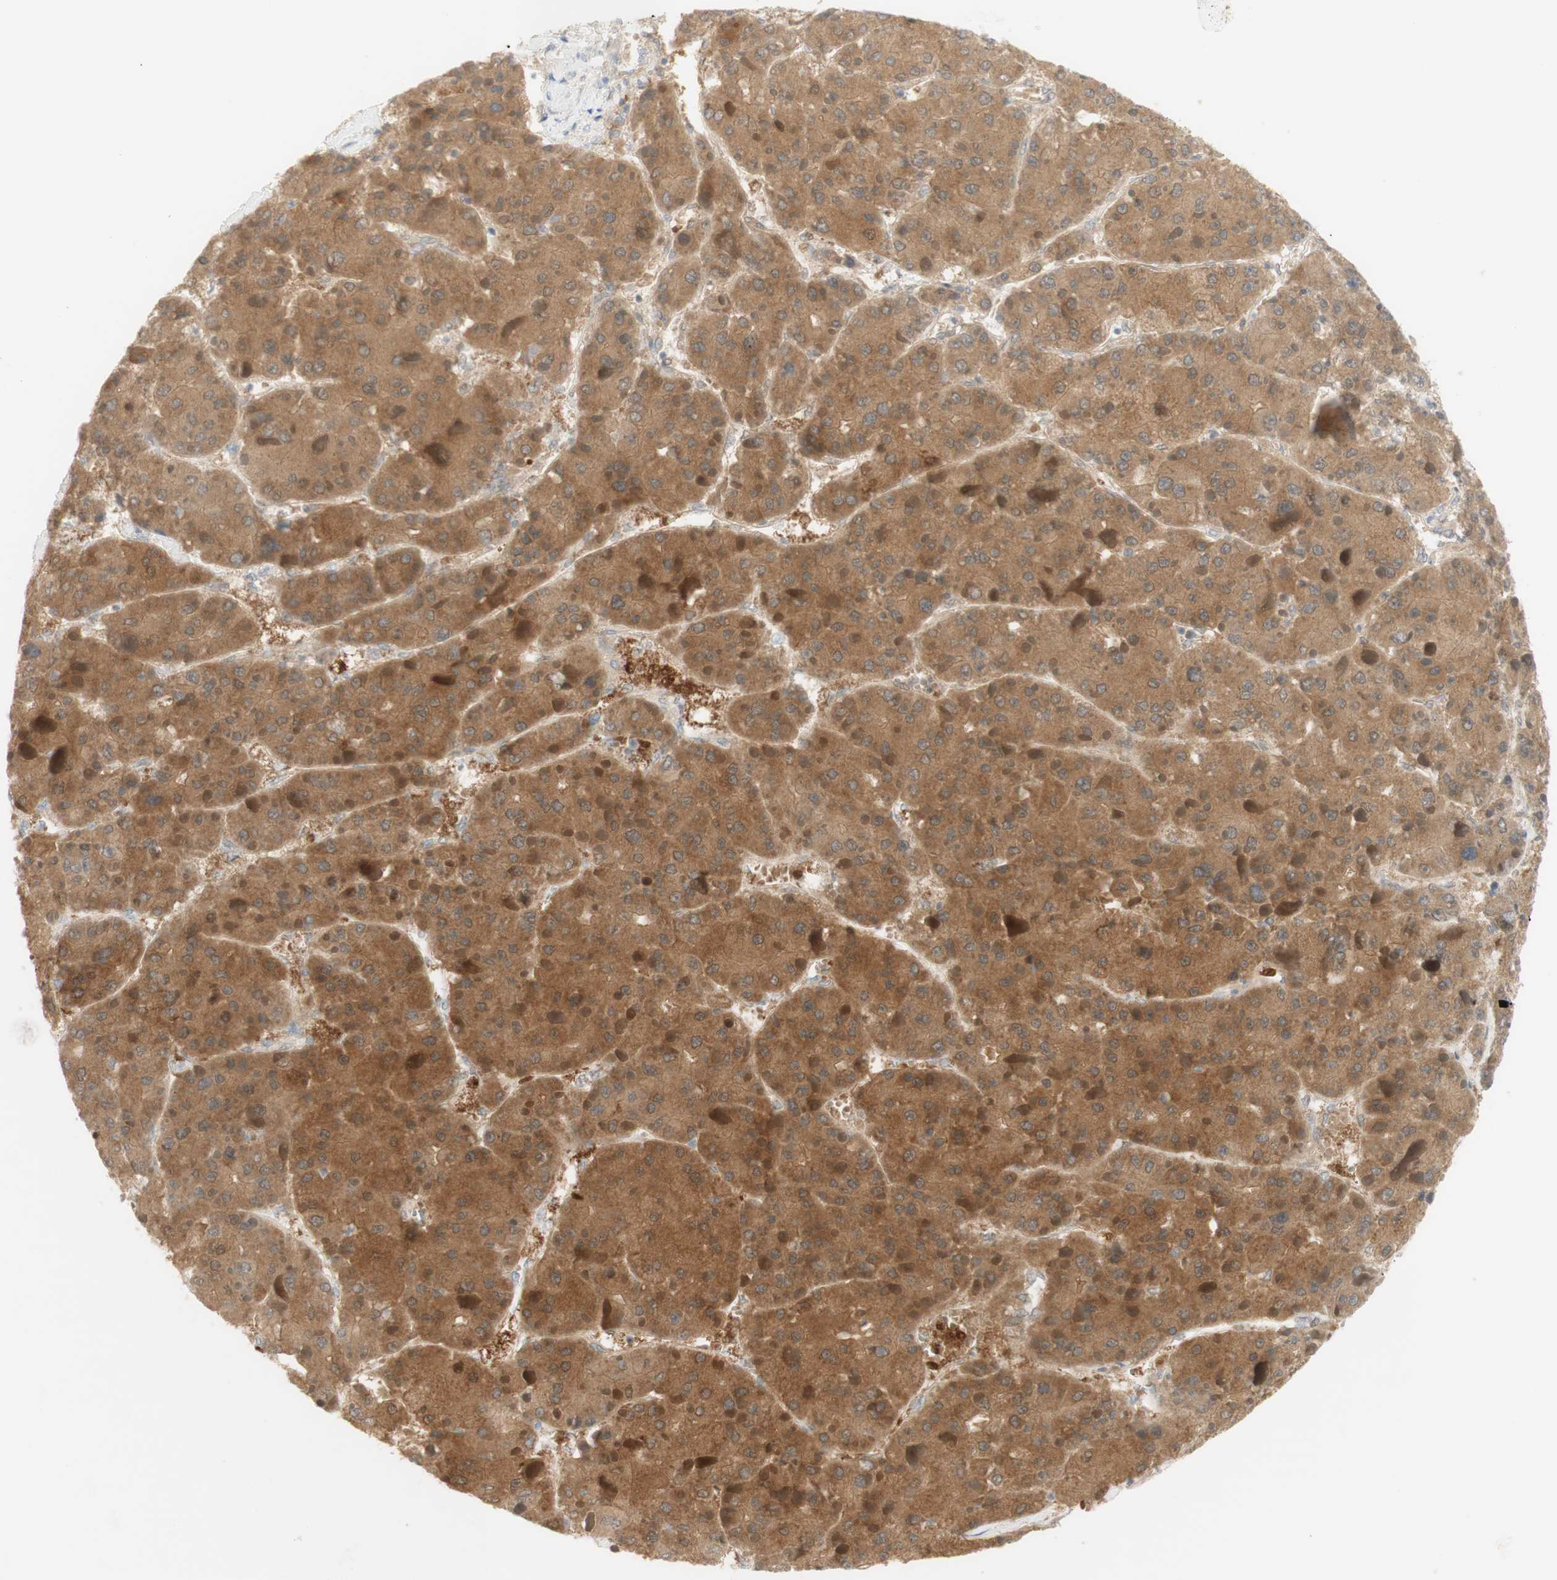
{"staining": {"intensity": "moderate", "quantity": ">75%", "location": "cytoplasmic/membranous"}, "tissue": "liver cancer", "cell_type": "Tumor cells", "image_type": "cancer", "snomed": [{"axis": "morphology", "description": "Carcinoma, Hepatocellular, NOS"}, {"axis": "topography", "description": "Liver"}], "caption": "DAB (3,3'-diaminobenzidine) immunohistochemical staining of human liver hepatocellular carcinoma displays moderate cytoplasmic/membranous protein expression in approximately >75% of tumor cells. (DAB (3,3'-diaminobenzidine) IHC with brightfield microscopy, high magnification).", "gene": "SELENBP1", "patient": {"sex": "female", "age": 73}}